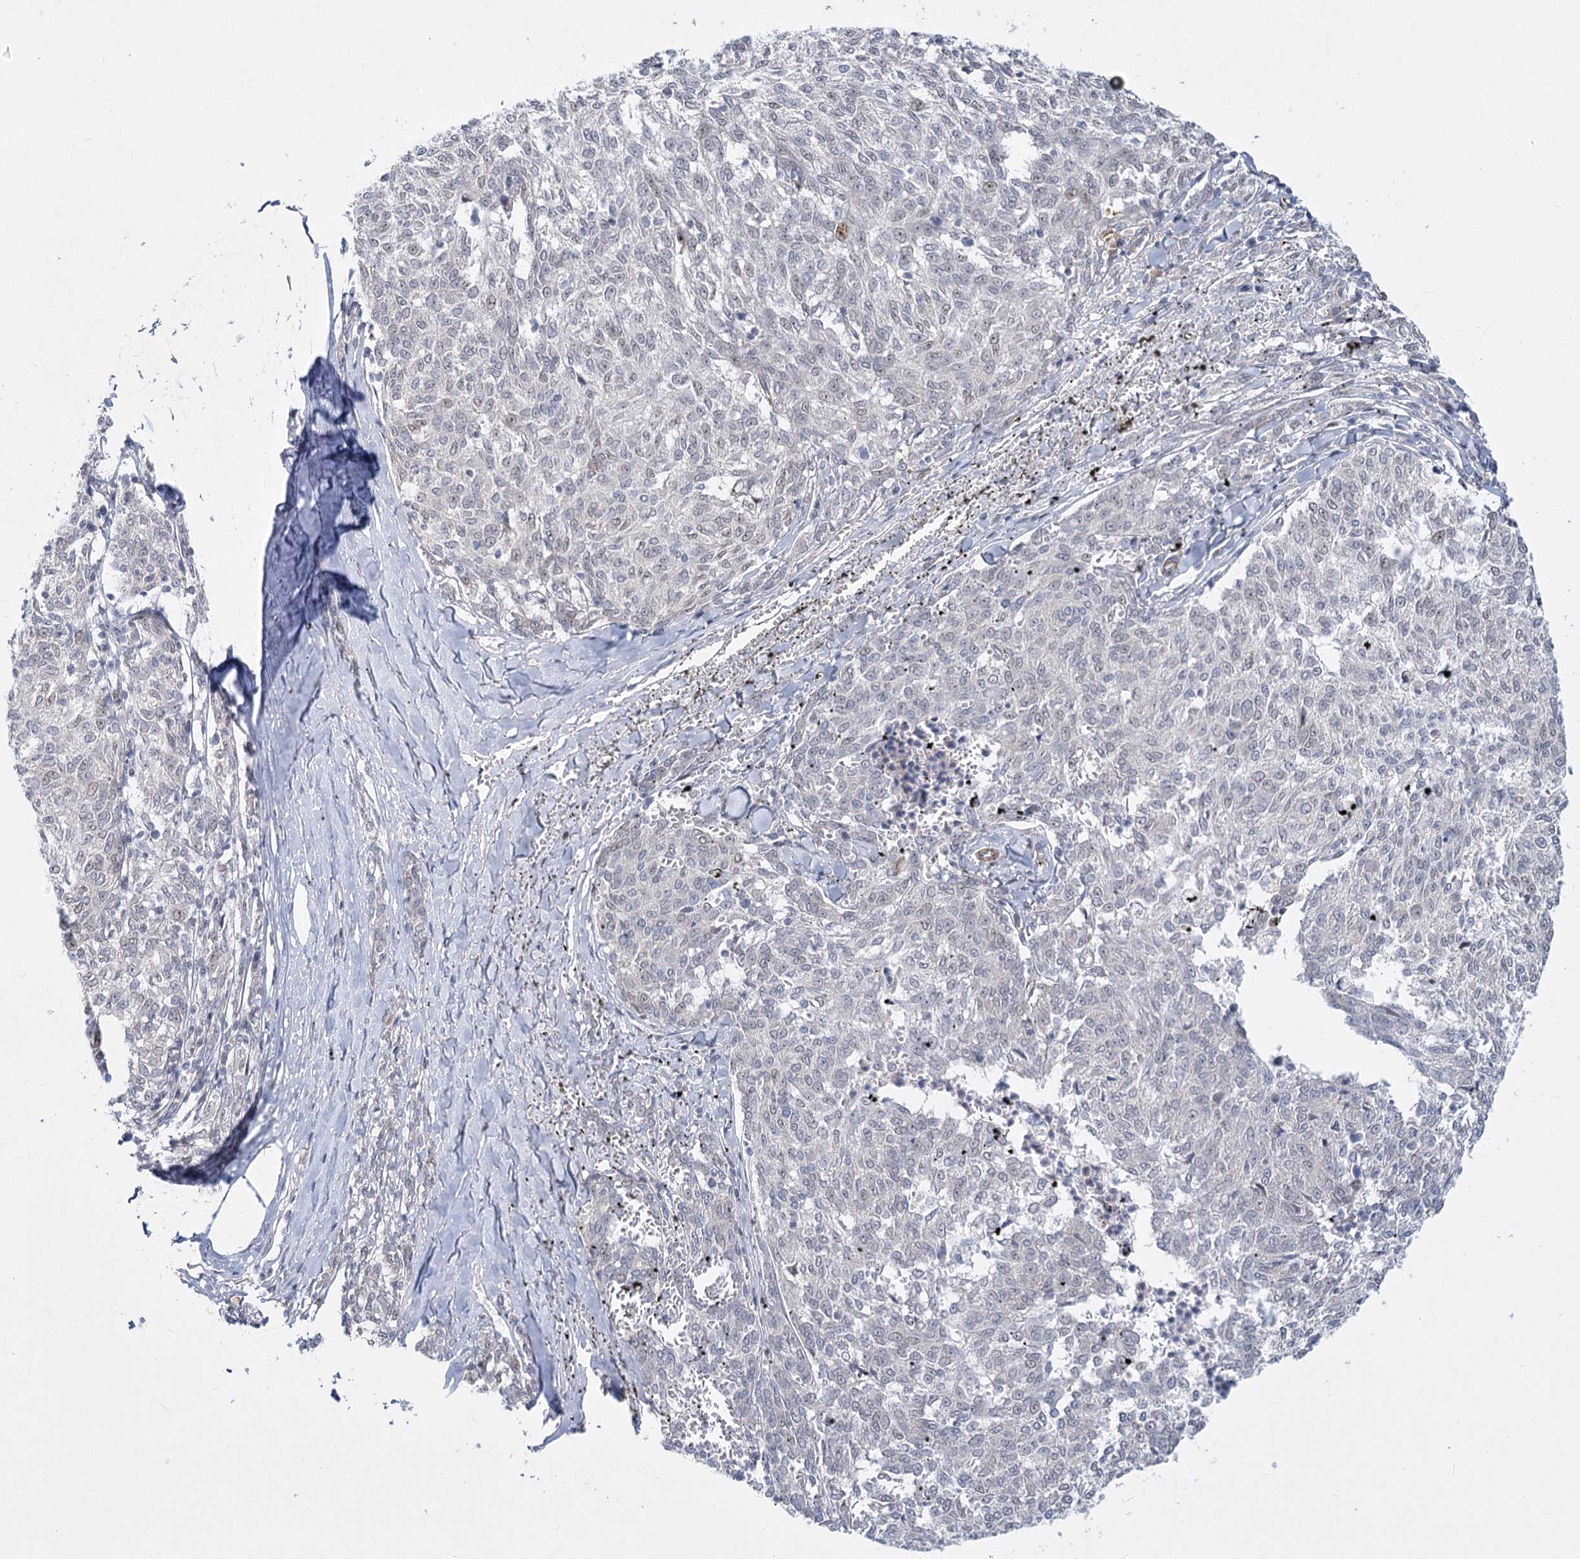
{"staining": {"intensity": "weak", "quantity": "<25%", "location": "nuclear"}, "tissue": "melanoma", "cell_type": "Tumor cells", "image_type": "cancer", "snomed": [{"axis": "morphology", "description": "Malignant melanoma, NOS"}, {"axis": "topography", "description": "Skin"}], "caption": "Tumor cells are negative for protein expression in human malignant melanoma.", "gene": "ARSI", "patient": {"sex": "female", "age": 72}}